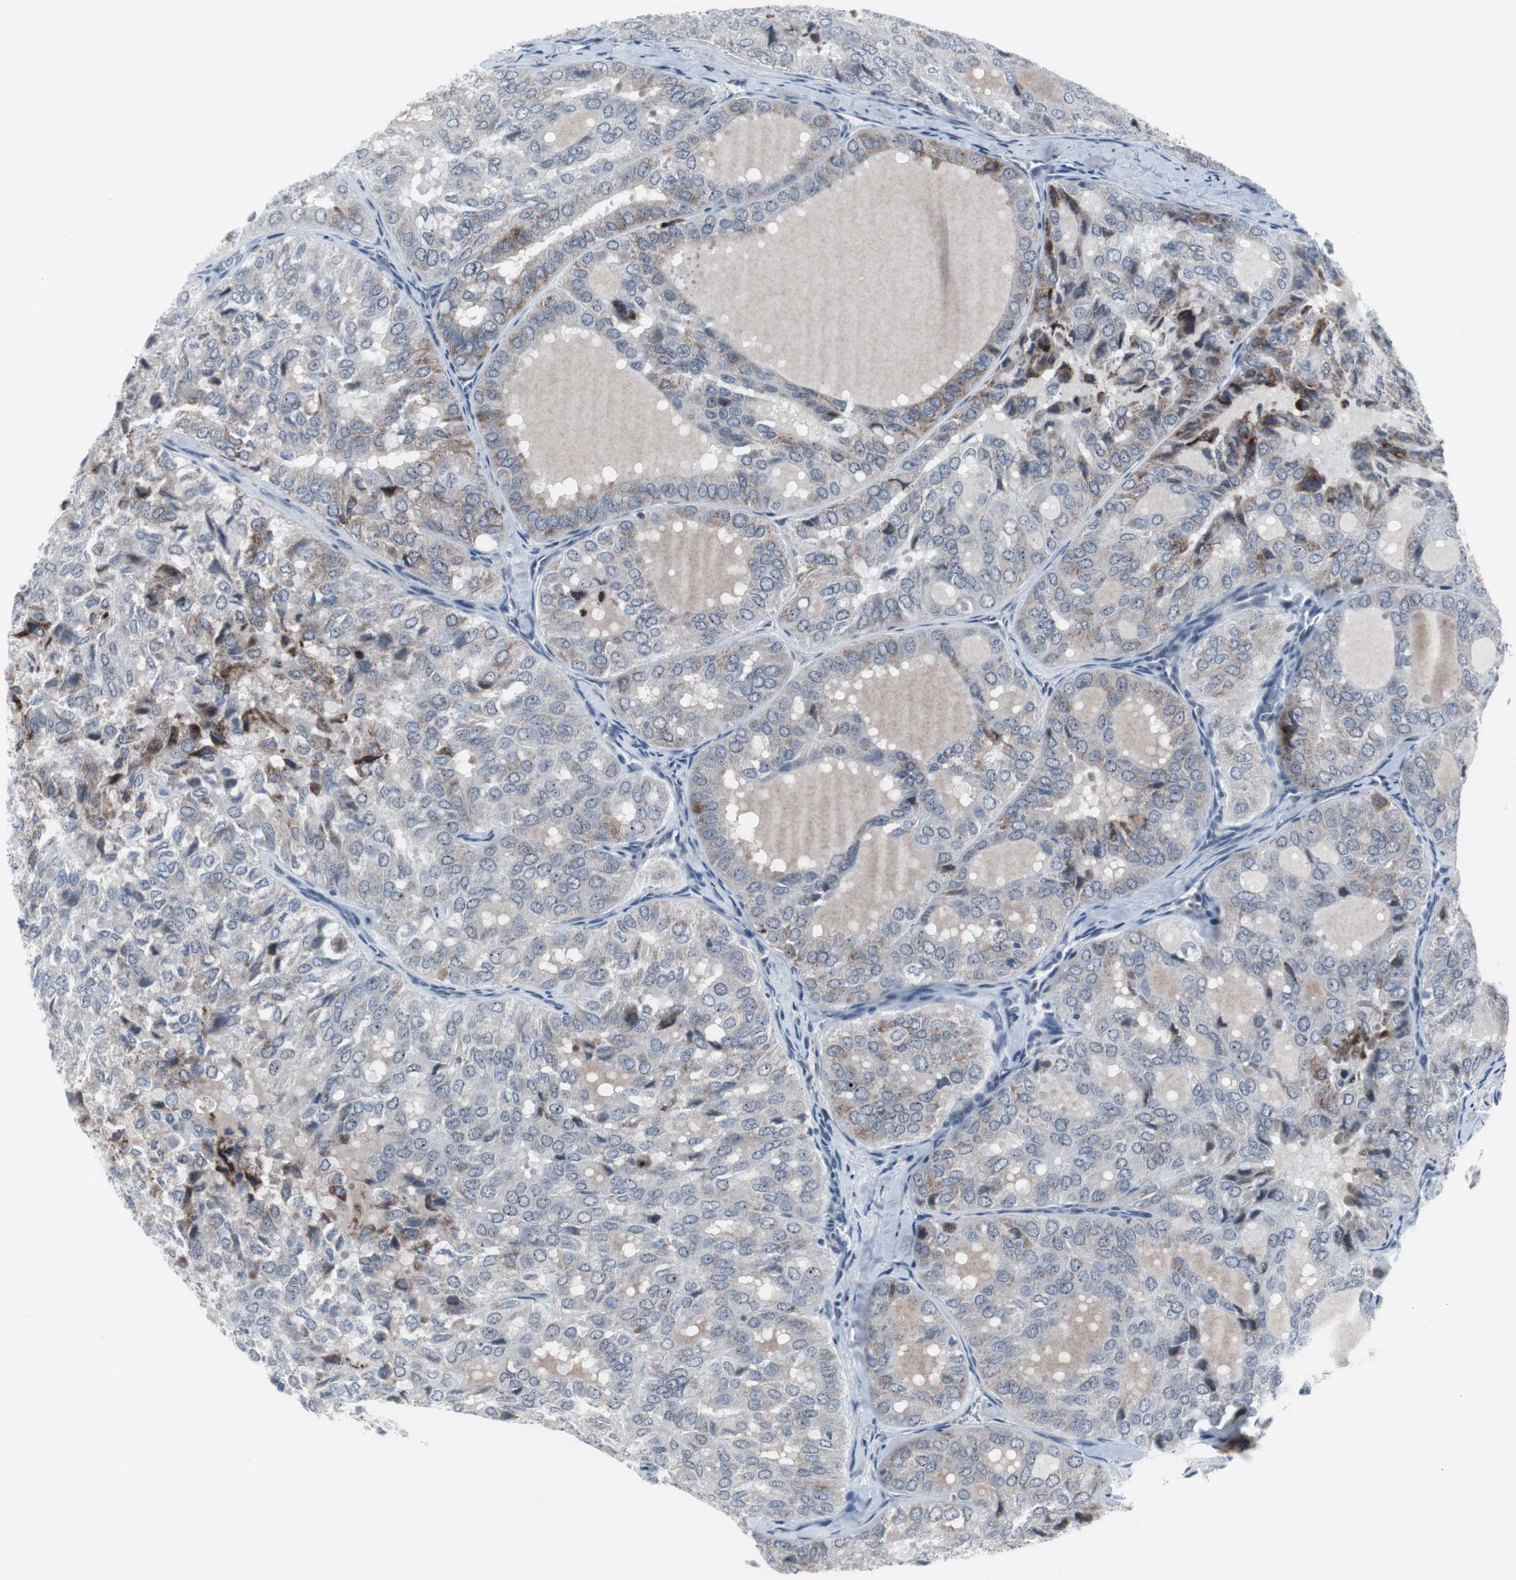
{"staining": {"intensity": "moderate", "quantity": "<25%", "location": "cytoplasmic/membranous"}, "tissue": "thyroid cancer", "cell_type": "Tumor cells", "image_type": "cancer", "snomed": [{"axis": "morphology", "description": "Follicular adenoma carcinoma, NOS"}, {"axis": "topography", "description": "Thyroid gland"}], "caption": "Immunohistochemistry (IHC) image of thyroid cancer (follicular adenoma carcinoma) stained for a protein (brown), which exhibits low levels of moderate cytoplasmic/membranous expression in approximately <25% of tumor cells.", "gene": "DOK1", "patient": {"sex": "male", "age": 75}}